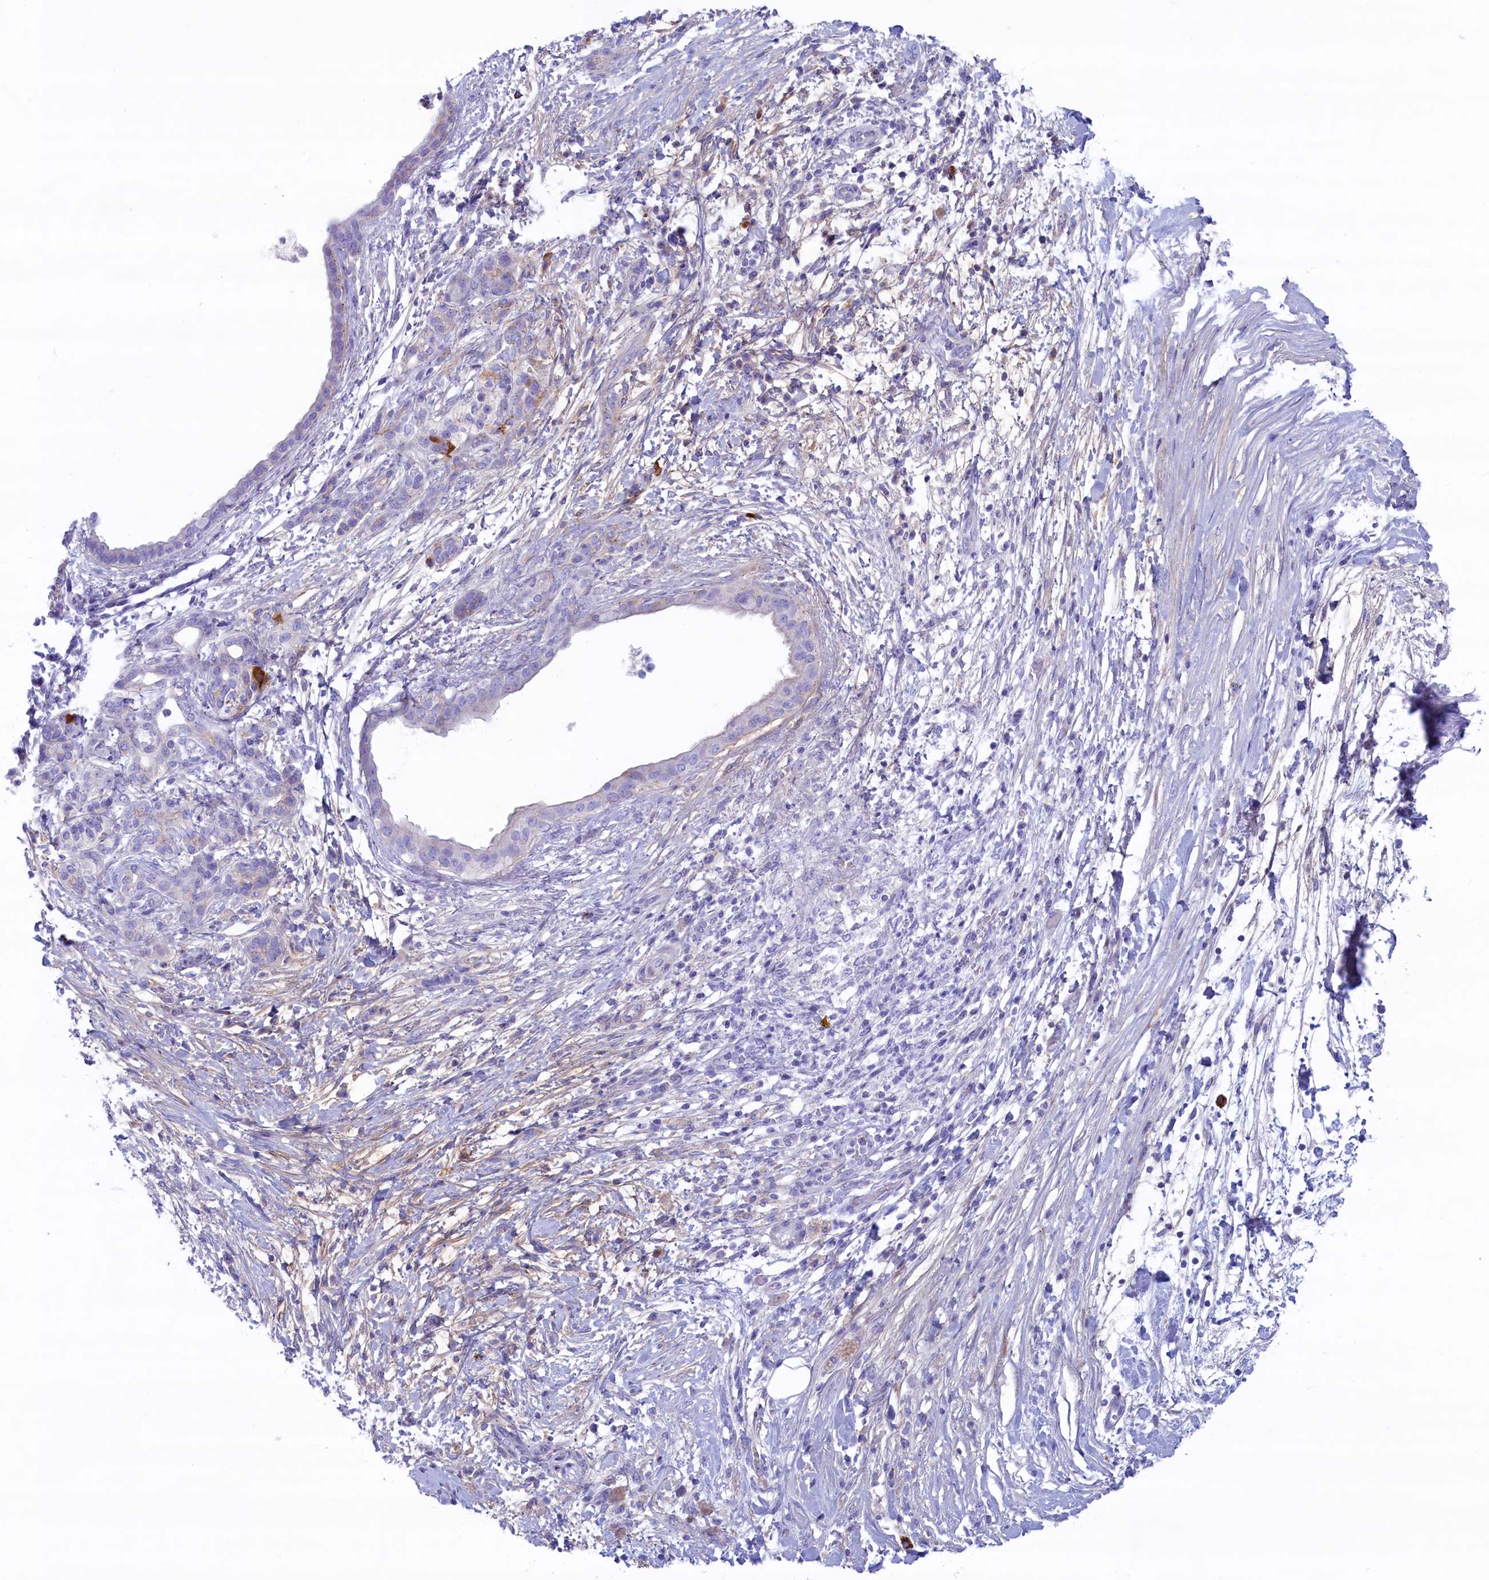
{"staining": {"intensity": "negative", "quantity": "none", "location": "none"}, "tissue": "pancreatic cancer", "cell_type": "Tumor cells", "image_type": "cancer", "snomed": [{"axis": "morphology", "description": "Adenocarcinoma, NOS"}, {"axis": "topography", "description": "Pancreas"}], "caption": "A high-resolution image shows immunohistochemistry (IHC) staining of pancreatic adenocarcinoma, which demonstrates no significant positivity in tumor cells. Brightfield microscopy of immunohistochemistry stained with DAB (3,3'-diaminobenzidine) (brown) and hematoxylin (blue), captured at high magnification.", "gene": "MPV17L2", "patient": {"sex": "female", "age": 55}}